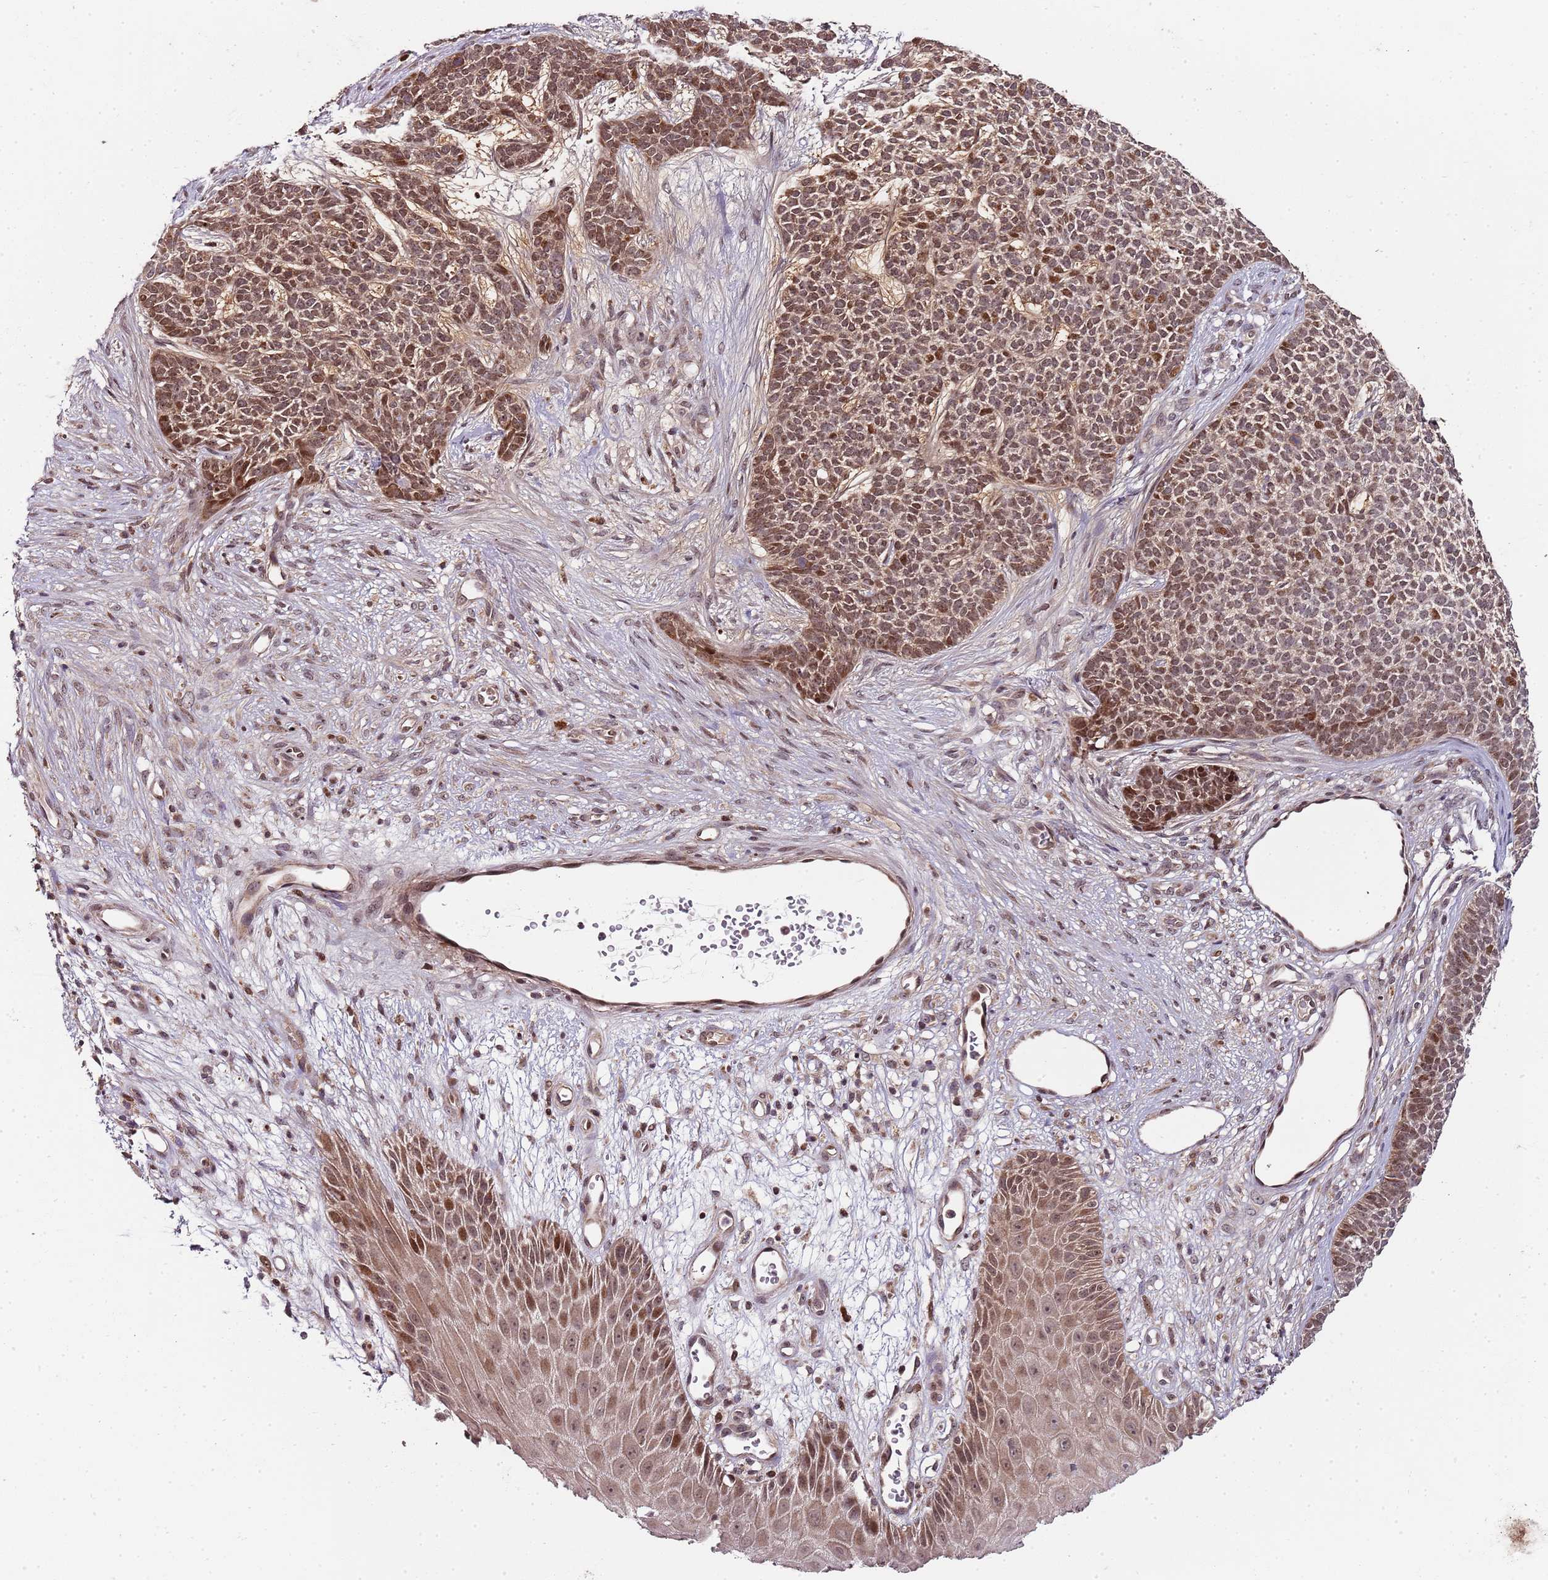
{"staining": {"intensity": "moderate", "quantity": ">75%", "location": "cytoplasmic/membranous,nuclear"}, "tissue": "skin cancer", "cell_type": "Tumor cells", "image_type": "cancer", "snomed": [{"axis": "morphology", "description": "Basal cell carcinoma"}, {"axis": "topography", "description": "Skin"}], "caption": "Tumor cells demonstrate moderate cytoplasmic/membranous and nuclear positivity in about >75% of cells in basal cell carcinoma (skin).", "gene": "EDC3", "patient": {"sex": "female", "age": 84}}